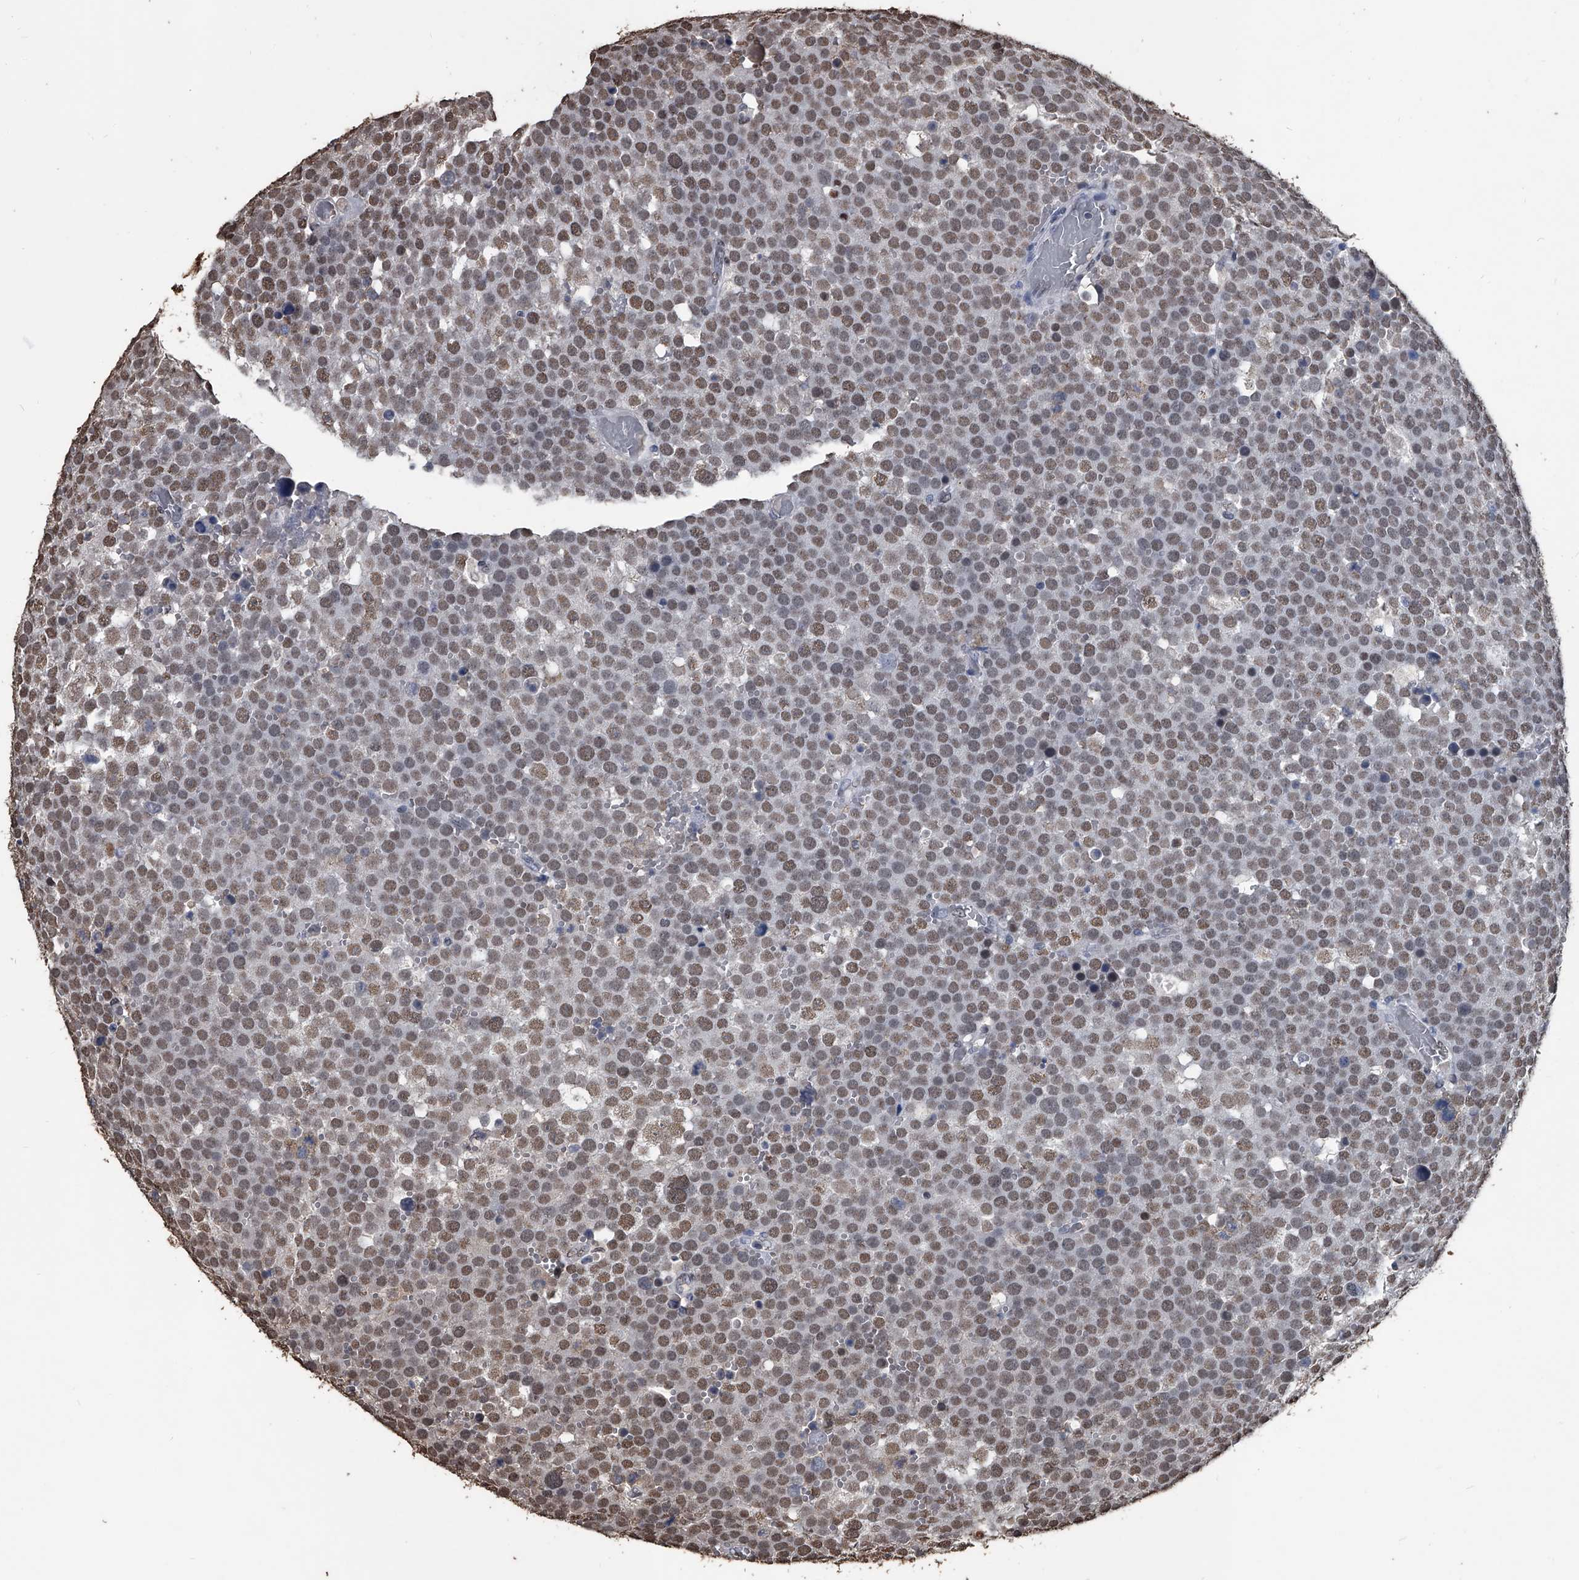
{"staining": {"intensity": "moderate", "quantity": ">75%", "location": "nuclear"}, "tissue": "testis cancer", "cell_type": "Tumor cells", "image_type": "cancer", "snomed": [{"axis": "morphology", "description": "Seminoma, NOS"}, {"axis": "topography", "description": "Testis"}], "caption": "An image showing moderate nuclear expression in approximately >75% of tumor cells in testis cancer, as visualized by brown immunohistochemical staining.", "gene": "MATR3", "patient": {"sex": "male", "age": 71}}